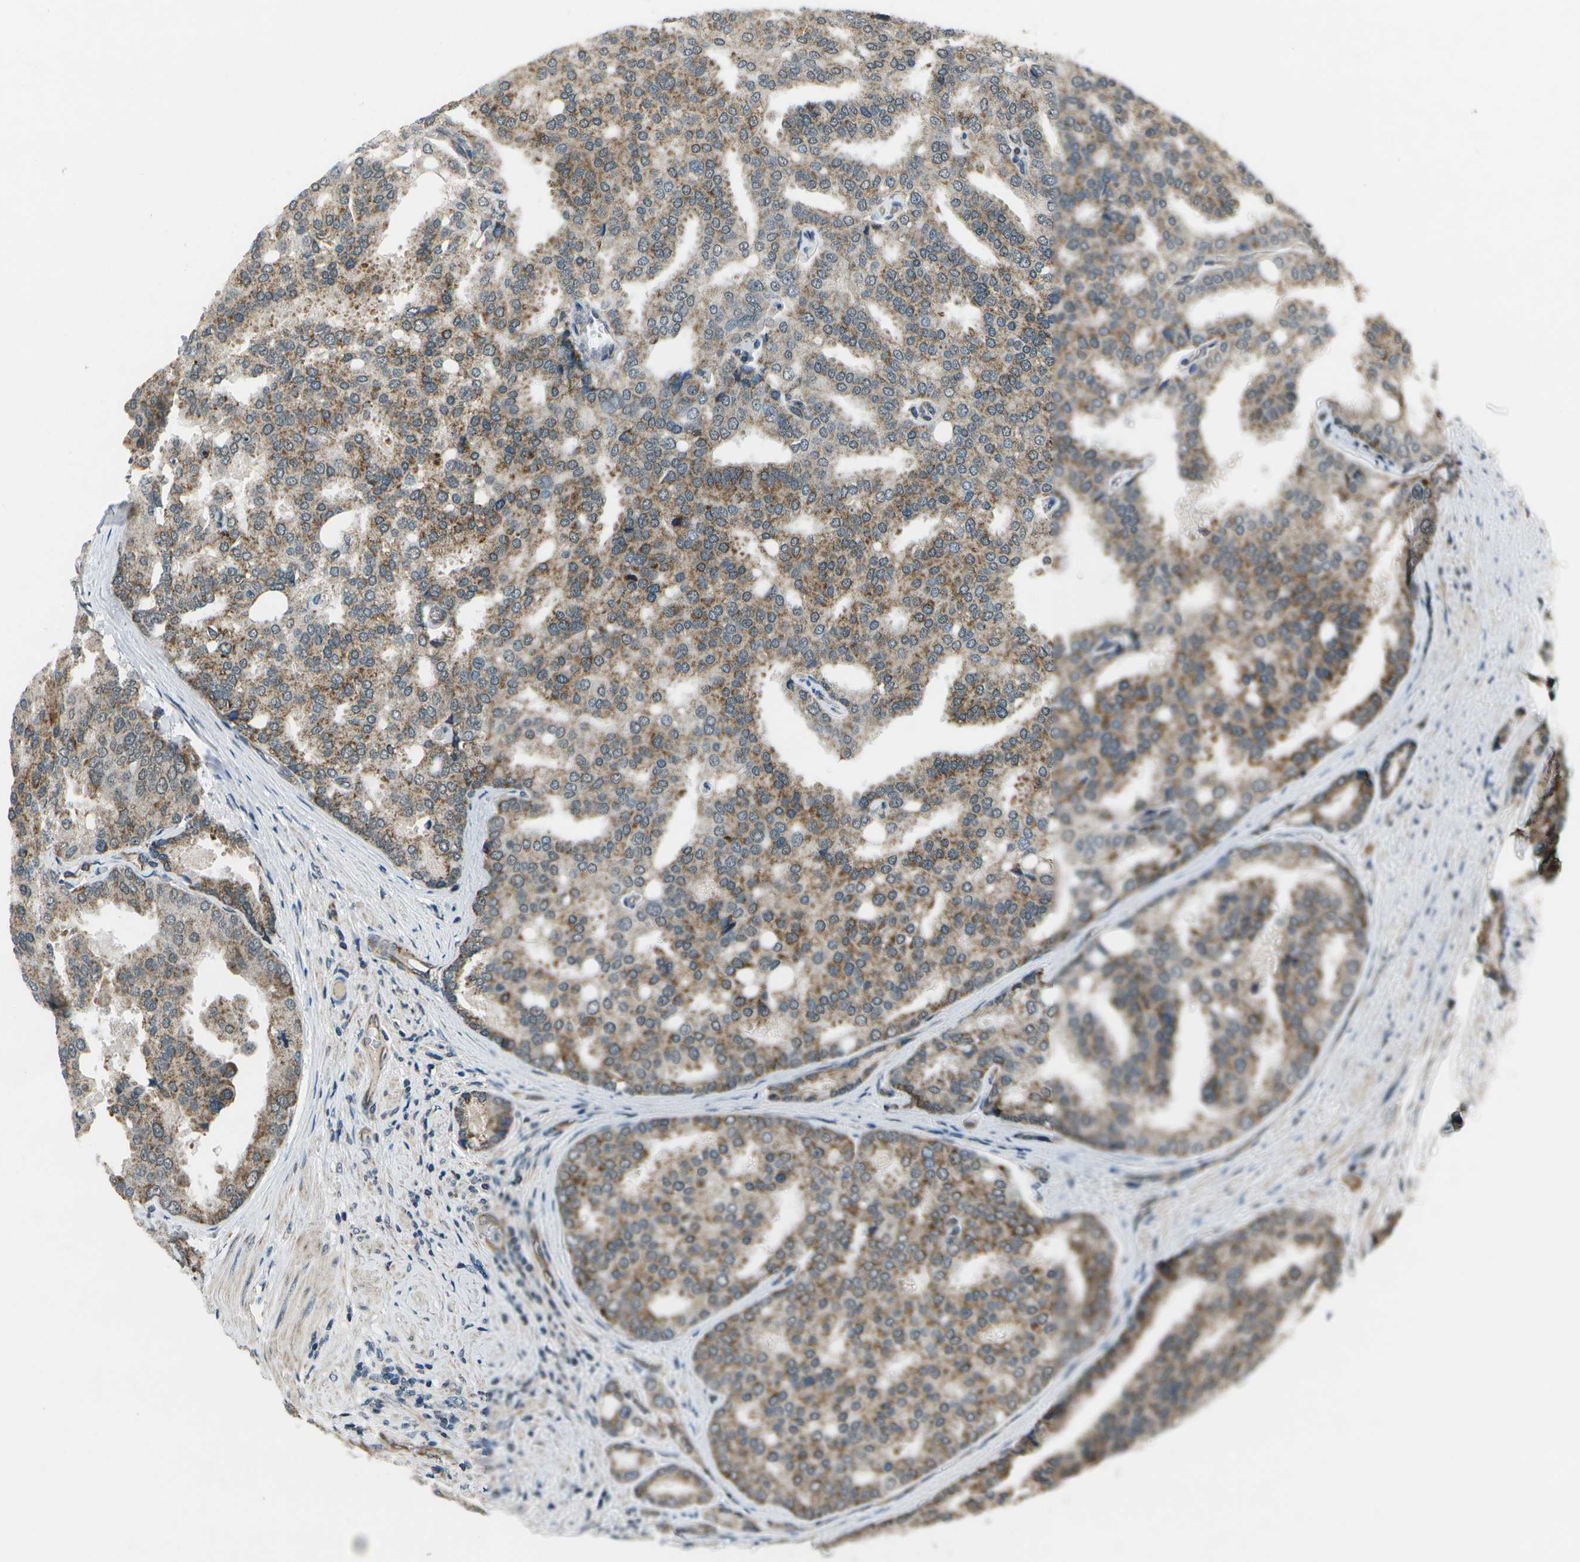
{"staining": {"intensity": "moderate", "quantity": ">75%", "location": "cytoplasmic/membranous"}, "tissue": "prostate cancer", "cell_type": "Tumor cells", "image_type": "cancer", "snomed": [{"axis": "morphology", "description": "Adenocarcinoma, High grade"}, {"axis": "topography", "description": "Prostate"}], "caption": "DAB immunohistochemical staining of human prostate cancer (adenocarcinoma (high-grade)) demonstrates moderate cytoplasmic/membranous protein positivity in approximately >75% of tumor cells.", "gene": "EIF2AK1", "patient": {"sex": "male", "age": 50}}